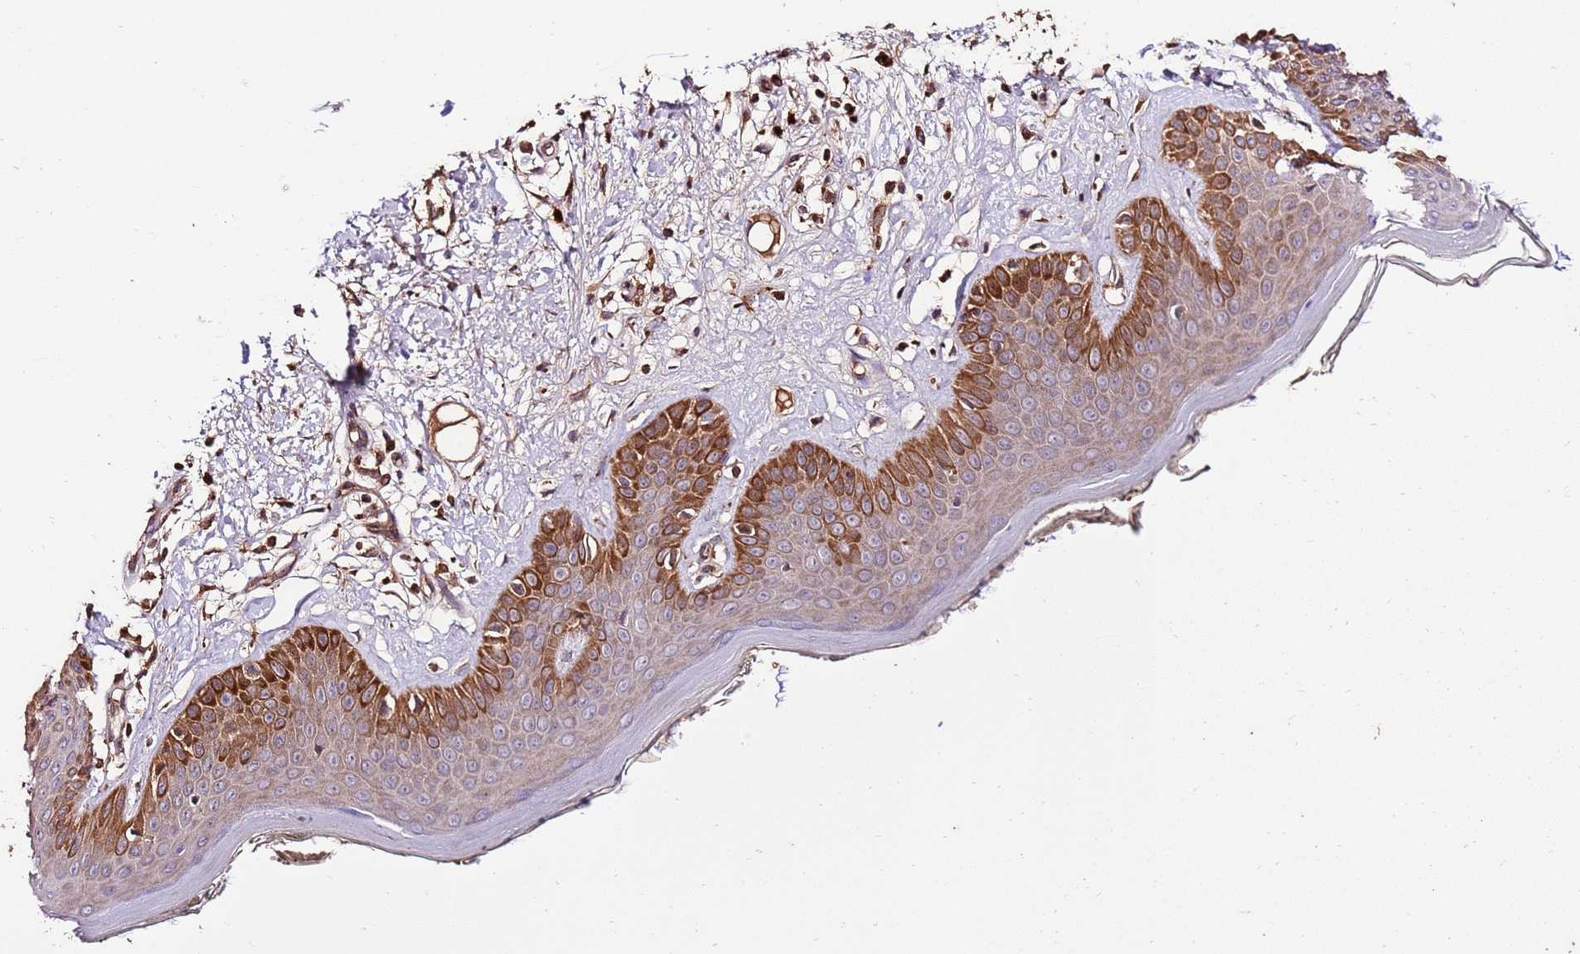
{"staining": {"intensity": "strong", "quantity": "<25%", "location": "cytoplasmic/membranous"}, "tissue": "skin", "cell_type": "Fibroblasts", "image_type": "normal", "snomed": [{"axis": "morphology", "description": "Normal tissue, NOS"}, {"axis": "topography", "description": "Skin"}], "caption": "The micrograph shows a brown stain indicating the presence of a protein in the cytoplasmic/membranous of fibroblasts in skin. The staining was performed using DAB (3,3'-diaminobenzidine) to visualize the protein expression in brown, while the nuclei were stained in blue with hematoxylin (Magnification: 20x).", "gene": "LRRC28", "patient": {"sex": "female", "age": 64}}